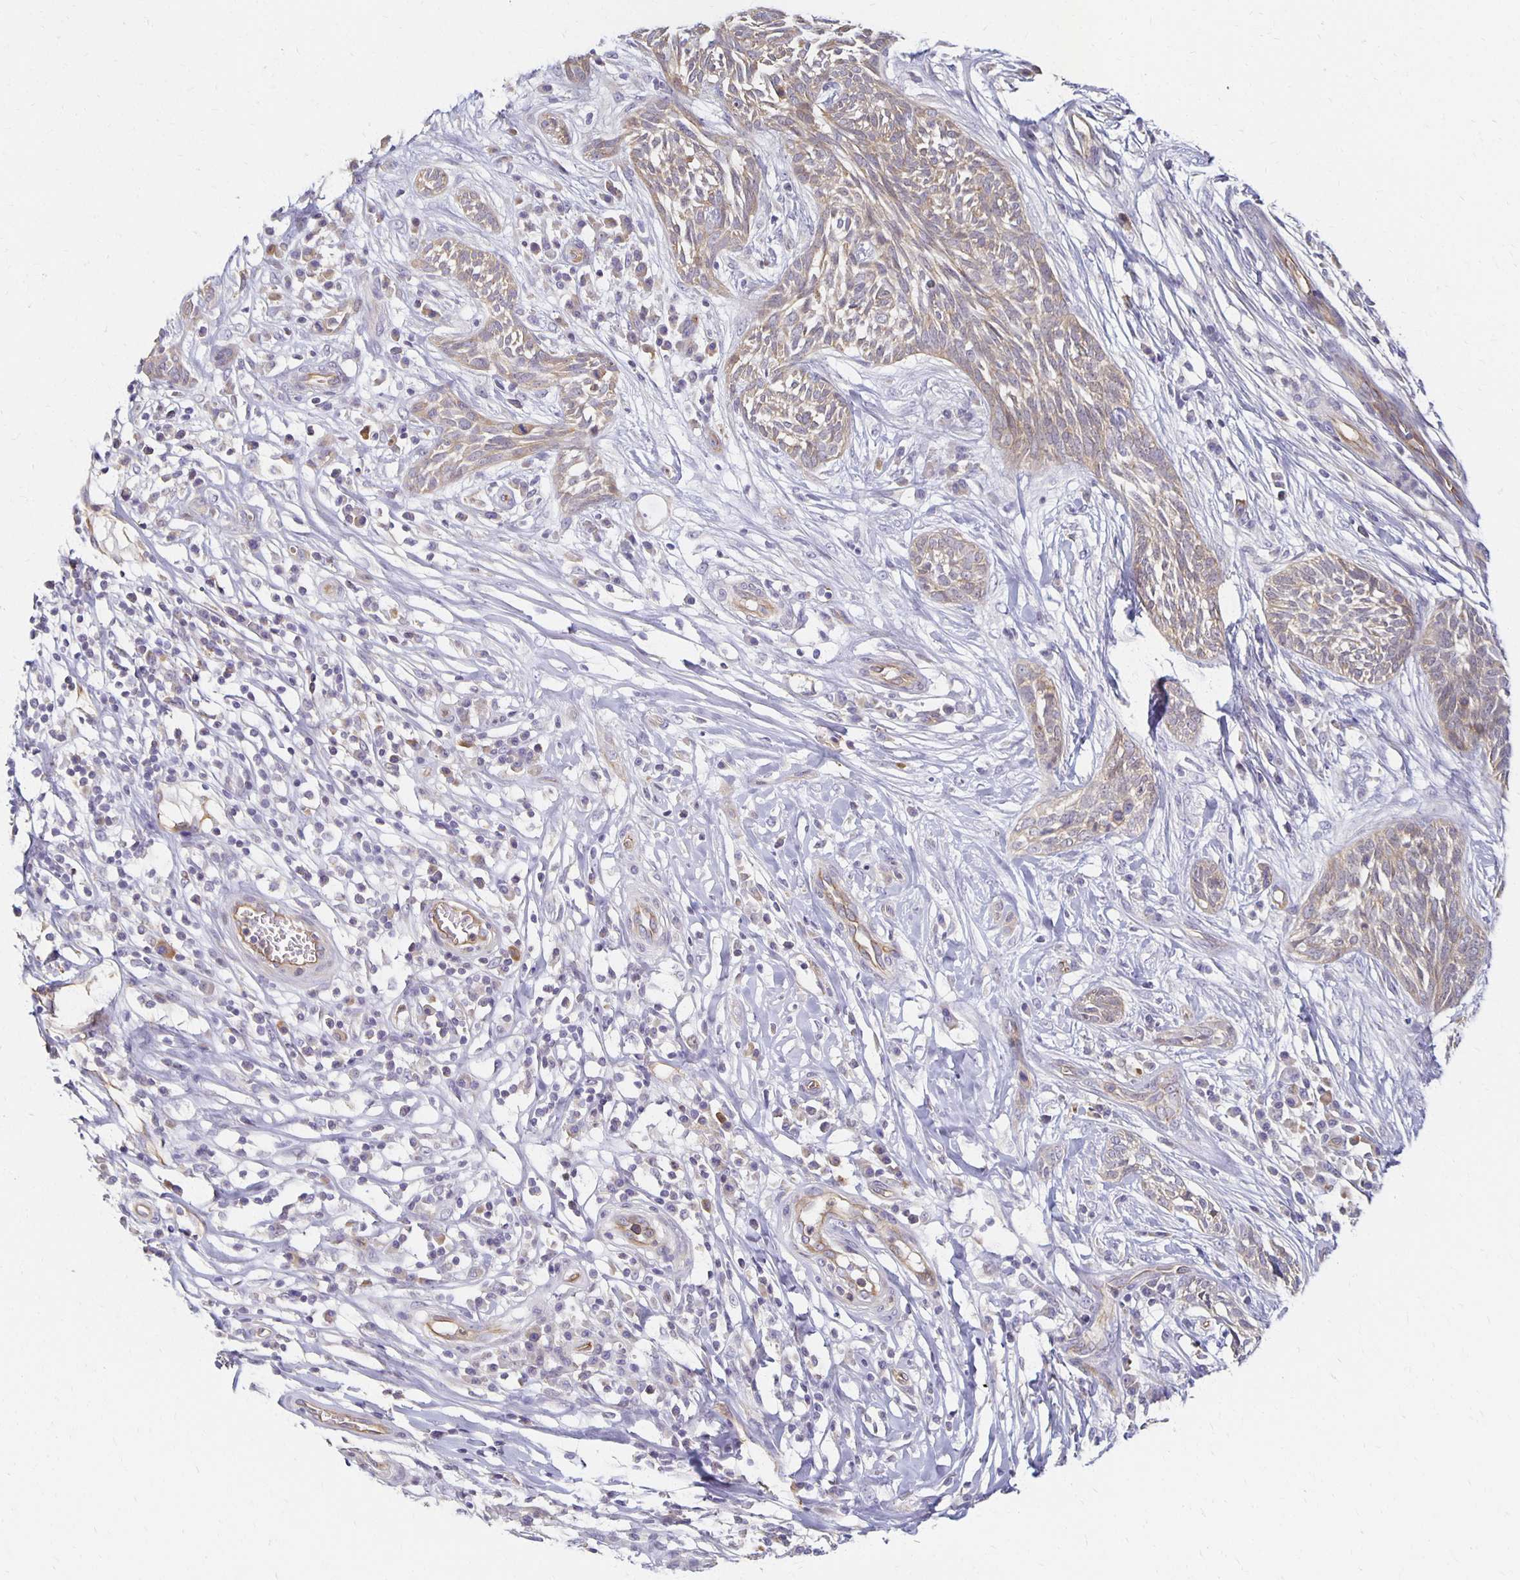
{"staining": {"intensity": "moderate", "quantity": "25%-75%", "location": "cytoplasmic/membranous"}, "tissue": "skin cancer", "cell_type": "Tumor cells", "image_type": "cancer", "snomed": [{"axis": "morphology", "description": "Basal cell carcinoma"}, {"axis": "topography", "description": "Skin"}, {"axis": "topography", "description": "Skin, foot"}], "caption": "DAB immunohistochemical staining of human basal cell carcinoma (skin) shows moderate cytoplasmic/membranous protein positivity in approximately 25%-75% of tumor cells. The staining is performed using DAB (3,3'-diaminobenzidine) brown chromogen to label protein expression. The nuclei are counter-stained blue using hematoxylin.", "gene": "SORL1", "patient": {"sex": "female", "age": 86}}